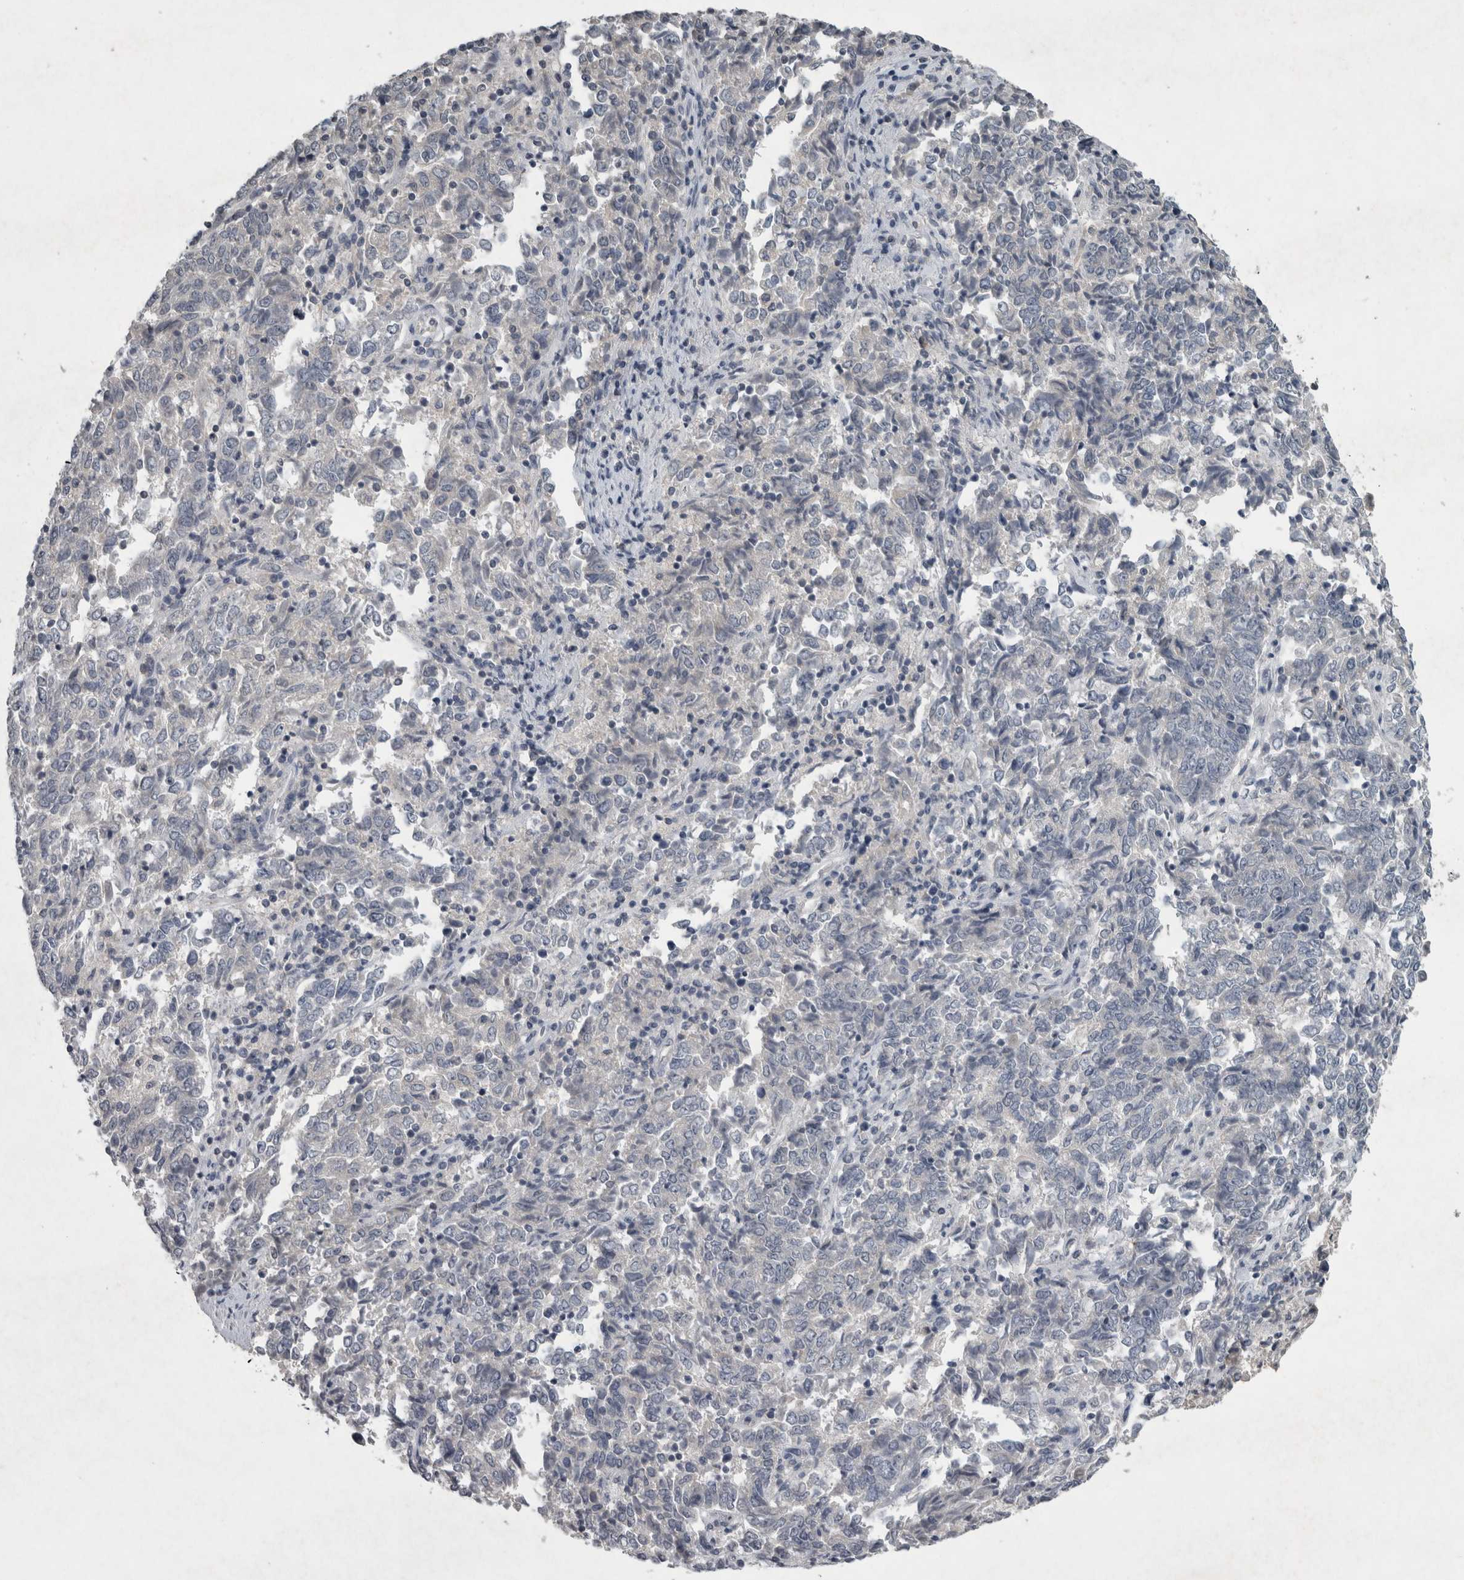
{"staining": {"intensity": "negative", "quantity": "none", "location": "none"}, "tissue": "endometrial cancer", "cell_type": "Tumor cells", "image_type": "cancer", "snomed": [{"axis": "morphology", "description": "Adenocarcinoma, NOS"}, {"axis": "topography", "description": "Endometrium"}], "caption": "Immunohistochemistry micrograph of neoplastic tissue: human endometrial adenocarcinoma stained with DAB reveals no significant protein positivity in tumor cells.", "gene": "WNT7A", "patient": {"sex": "female", "age": 80}}